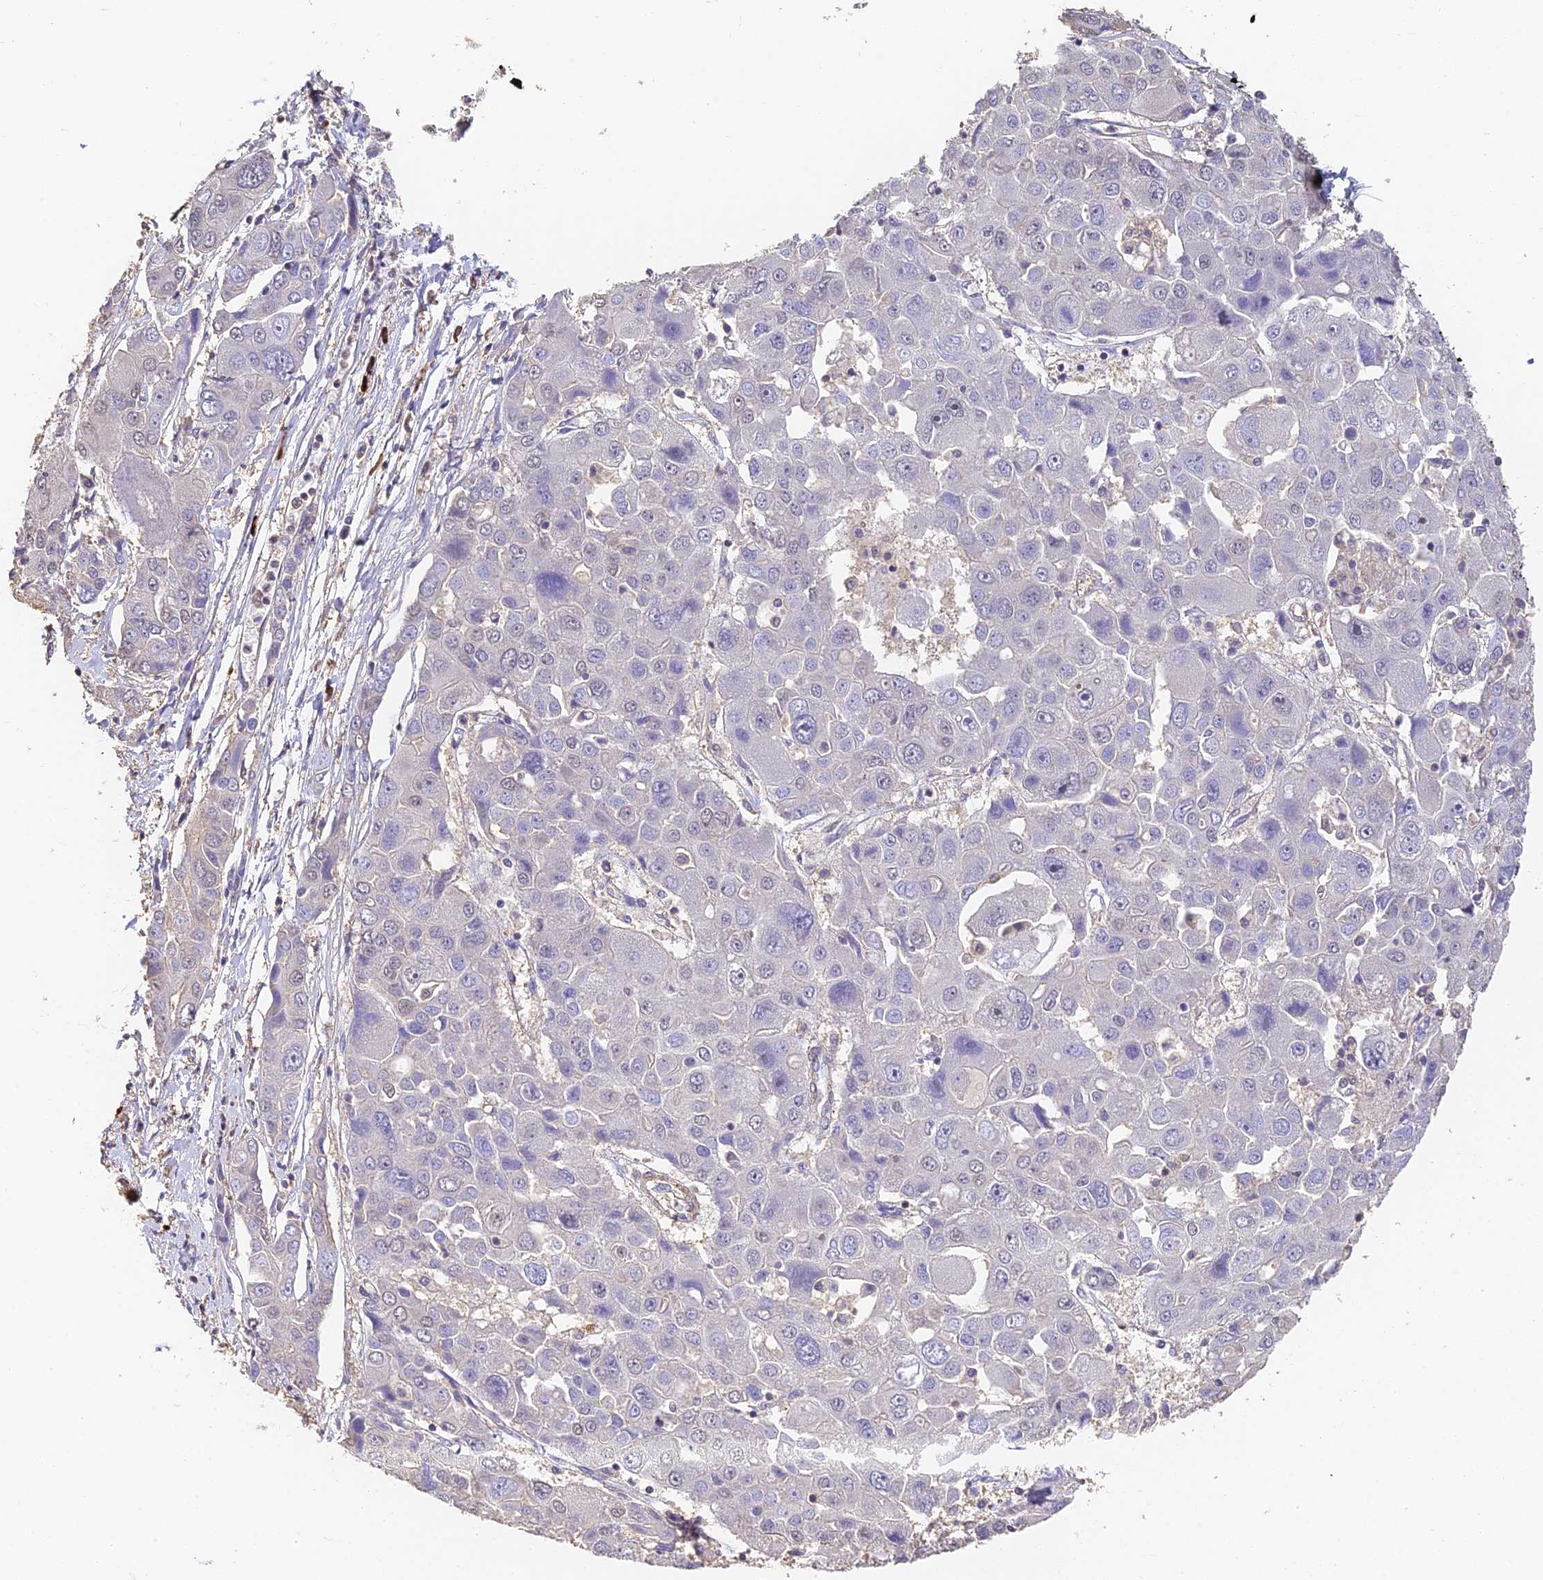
{"staining": {"intensity": "negative", "quantity": "none", "location": "none"}, "tissue": "liver cancer", "cell_type": "Tumor cells", "image_type": "cancer", "snomed": [{"axis": "morphology", "description": "Cholangiocarcinoma"}, {"axis": "topography", "description": "Liver"}], "caption": "High power microscopy micrograph of an immunohistochemistry (IHC) photomicrograph of liver cholangiocarcinoma, revealing no significant positivity in tumor cells.", "gene": "SLC11A1", "patient": {"sex": "male", "age": 67}}